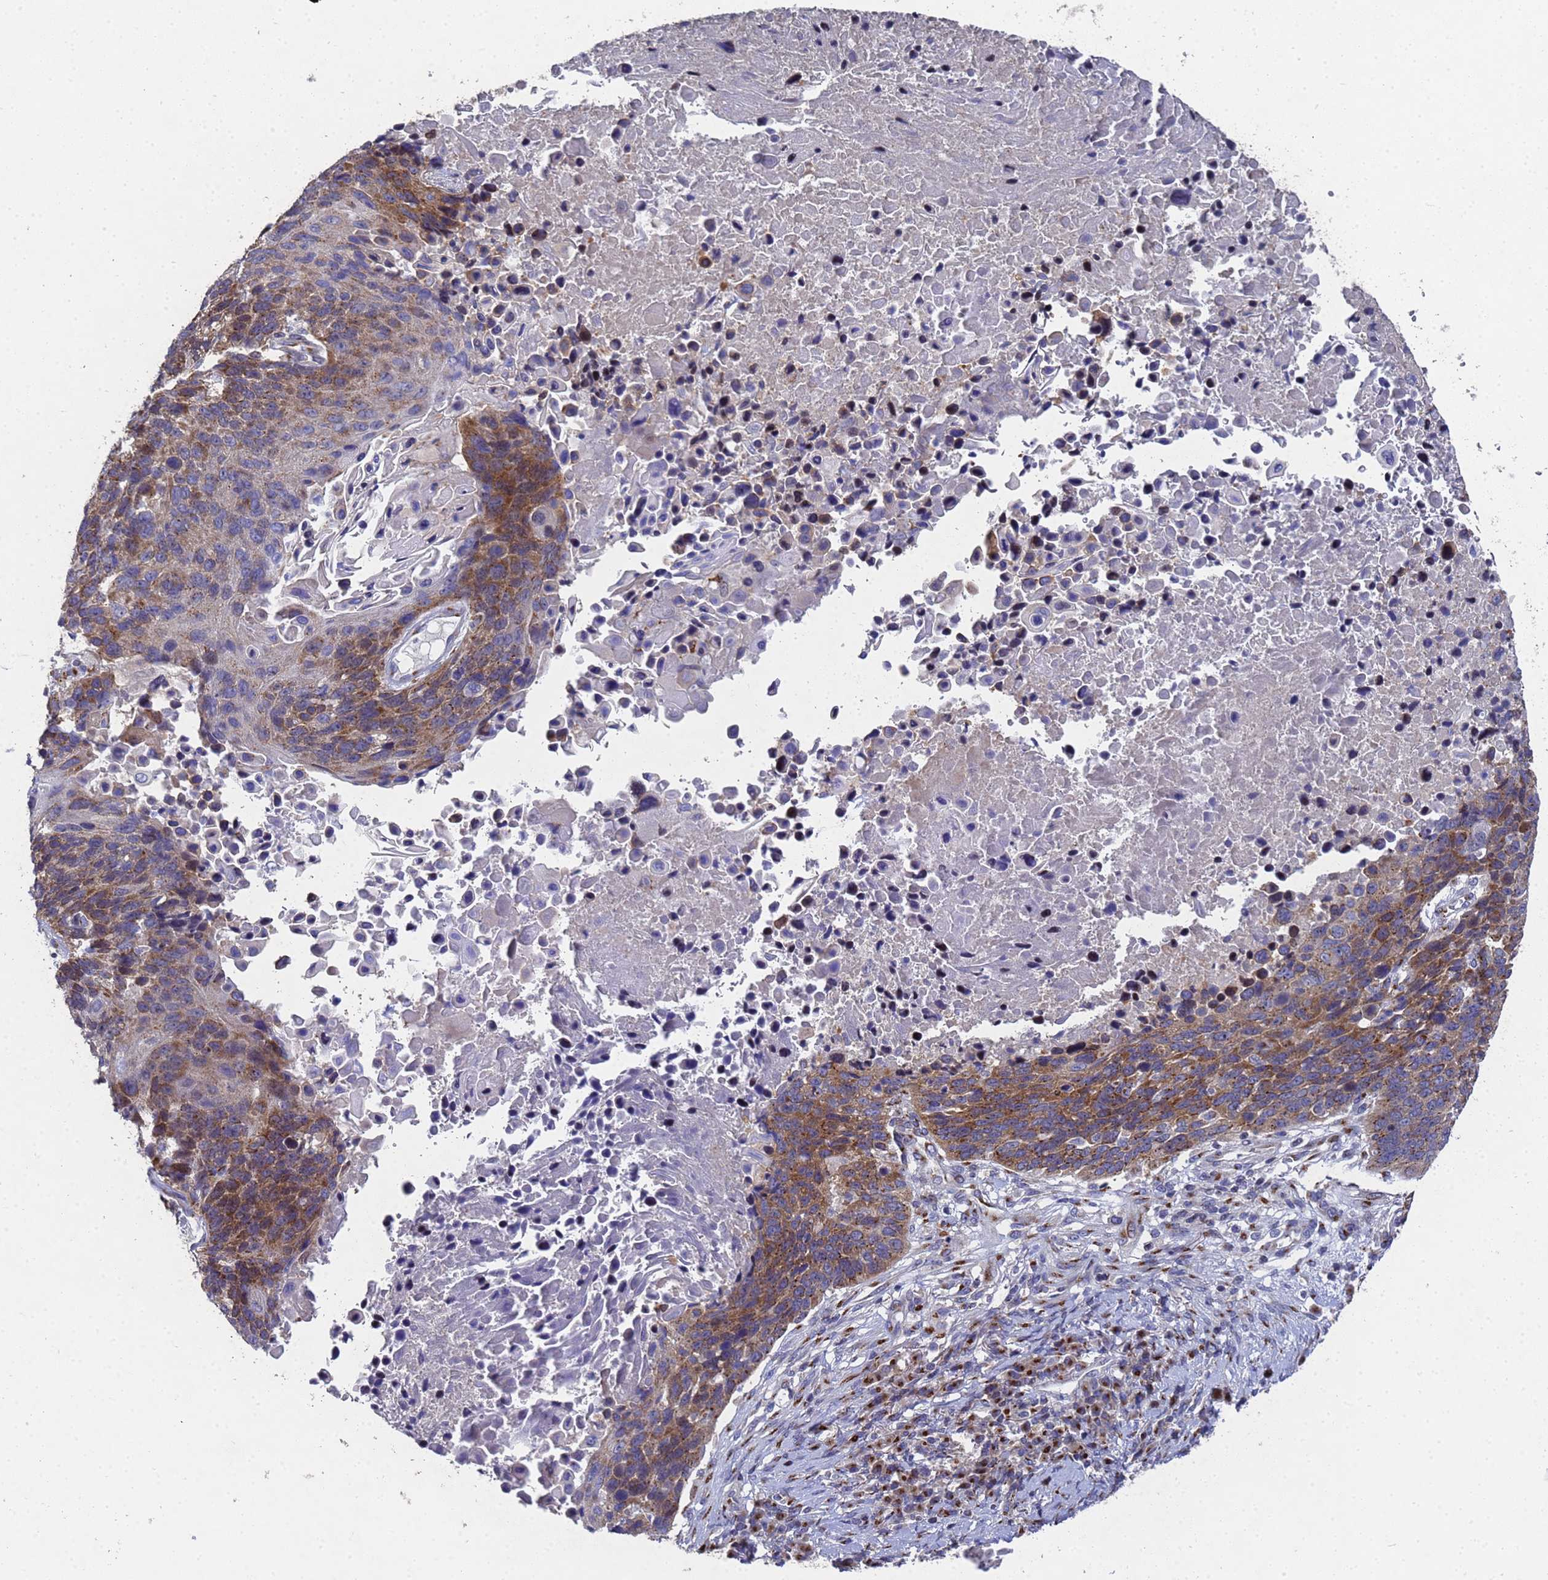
{"staining": {"intensity": "moderate", "quantity": ">75%", "location": "cytoplasmic/membranous"}, "tissue": "lung cancer", "cell_type": "Tumor cells", "image_type": "cancer", "snomed": [{"axis": "morphology", "description": "Normal tissue, NOS"}, {"axis": "morphology", "description": "Squamous cell carcinoma, NOS"}, {"axis": "topography", "description": "Lymph node"}, {"axis": "topography", "description": "Lung"}], "caption": "IHC photomicrograph of squamous cell carcinoma (lung) stained for a protein (brown), which reveals medium levels of moderate cytoplasmic/membranous positivity in approximately >75% of tumor cells.", "gene": "NSUN6", "patient": {"sex": "male", "age": 66}}